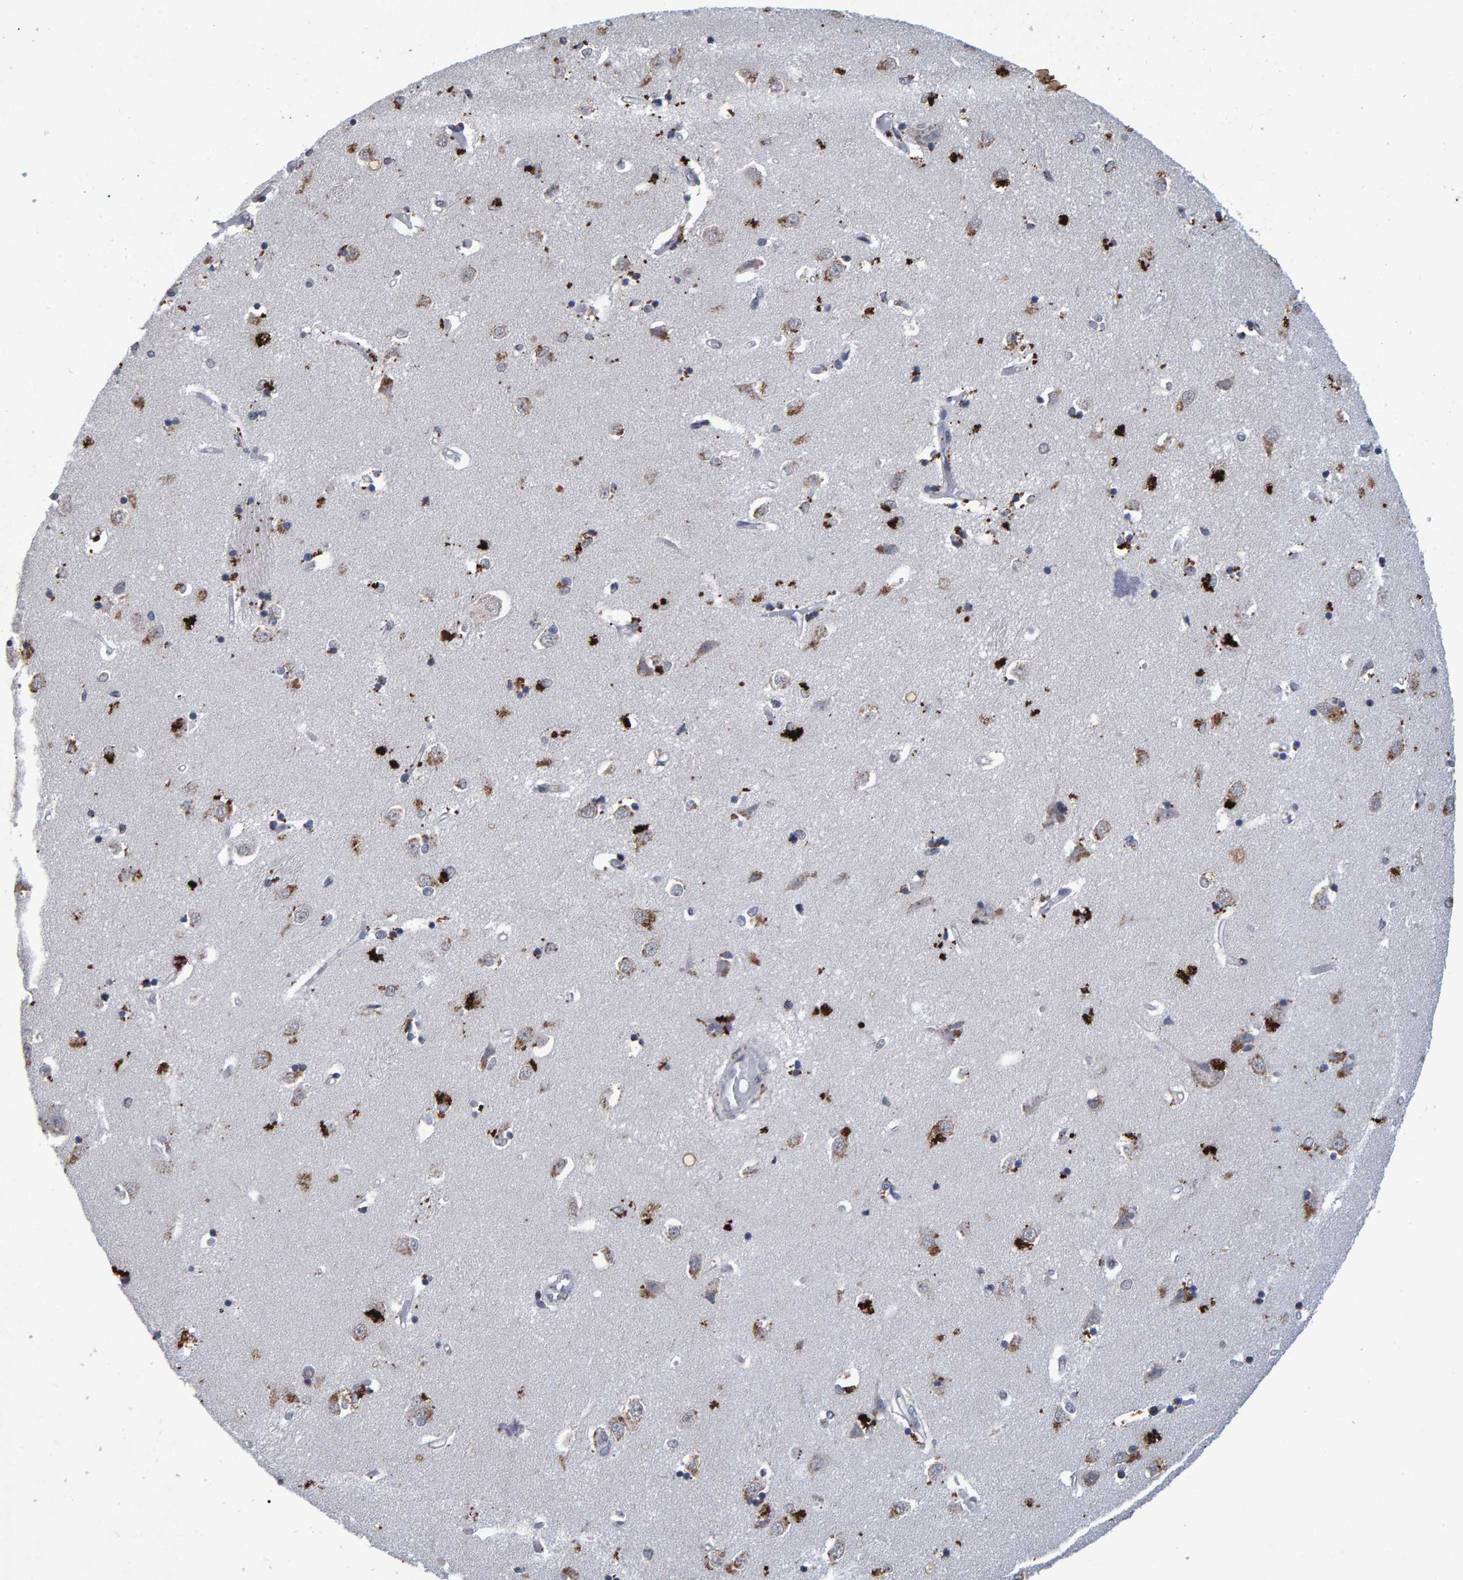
{"staining": {"intensity": "moderate", "quantity": "<25%", "location": "cytoplasmic/membranous"}, "tissue": "caudate", "cell_type": "Glial cells", "image_type": "normal", "snomed": [{"axis": "morphology", "description": "Normal tissue, NOS"}, {"axis": "topography", "description": "Lateral ventricle wall"}], "caption": "About <25% of glial cells in unremarkable caudate show moderate cytoplasmic/membranous protein expression as visualized by brown immunohistochemical staining.", "gene": "GALC", "patient": {"sex": "male", "age": 45}}